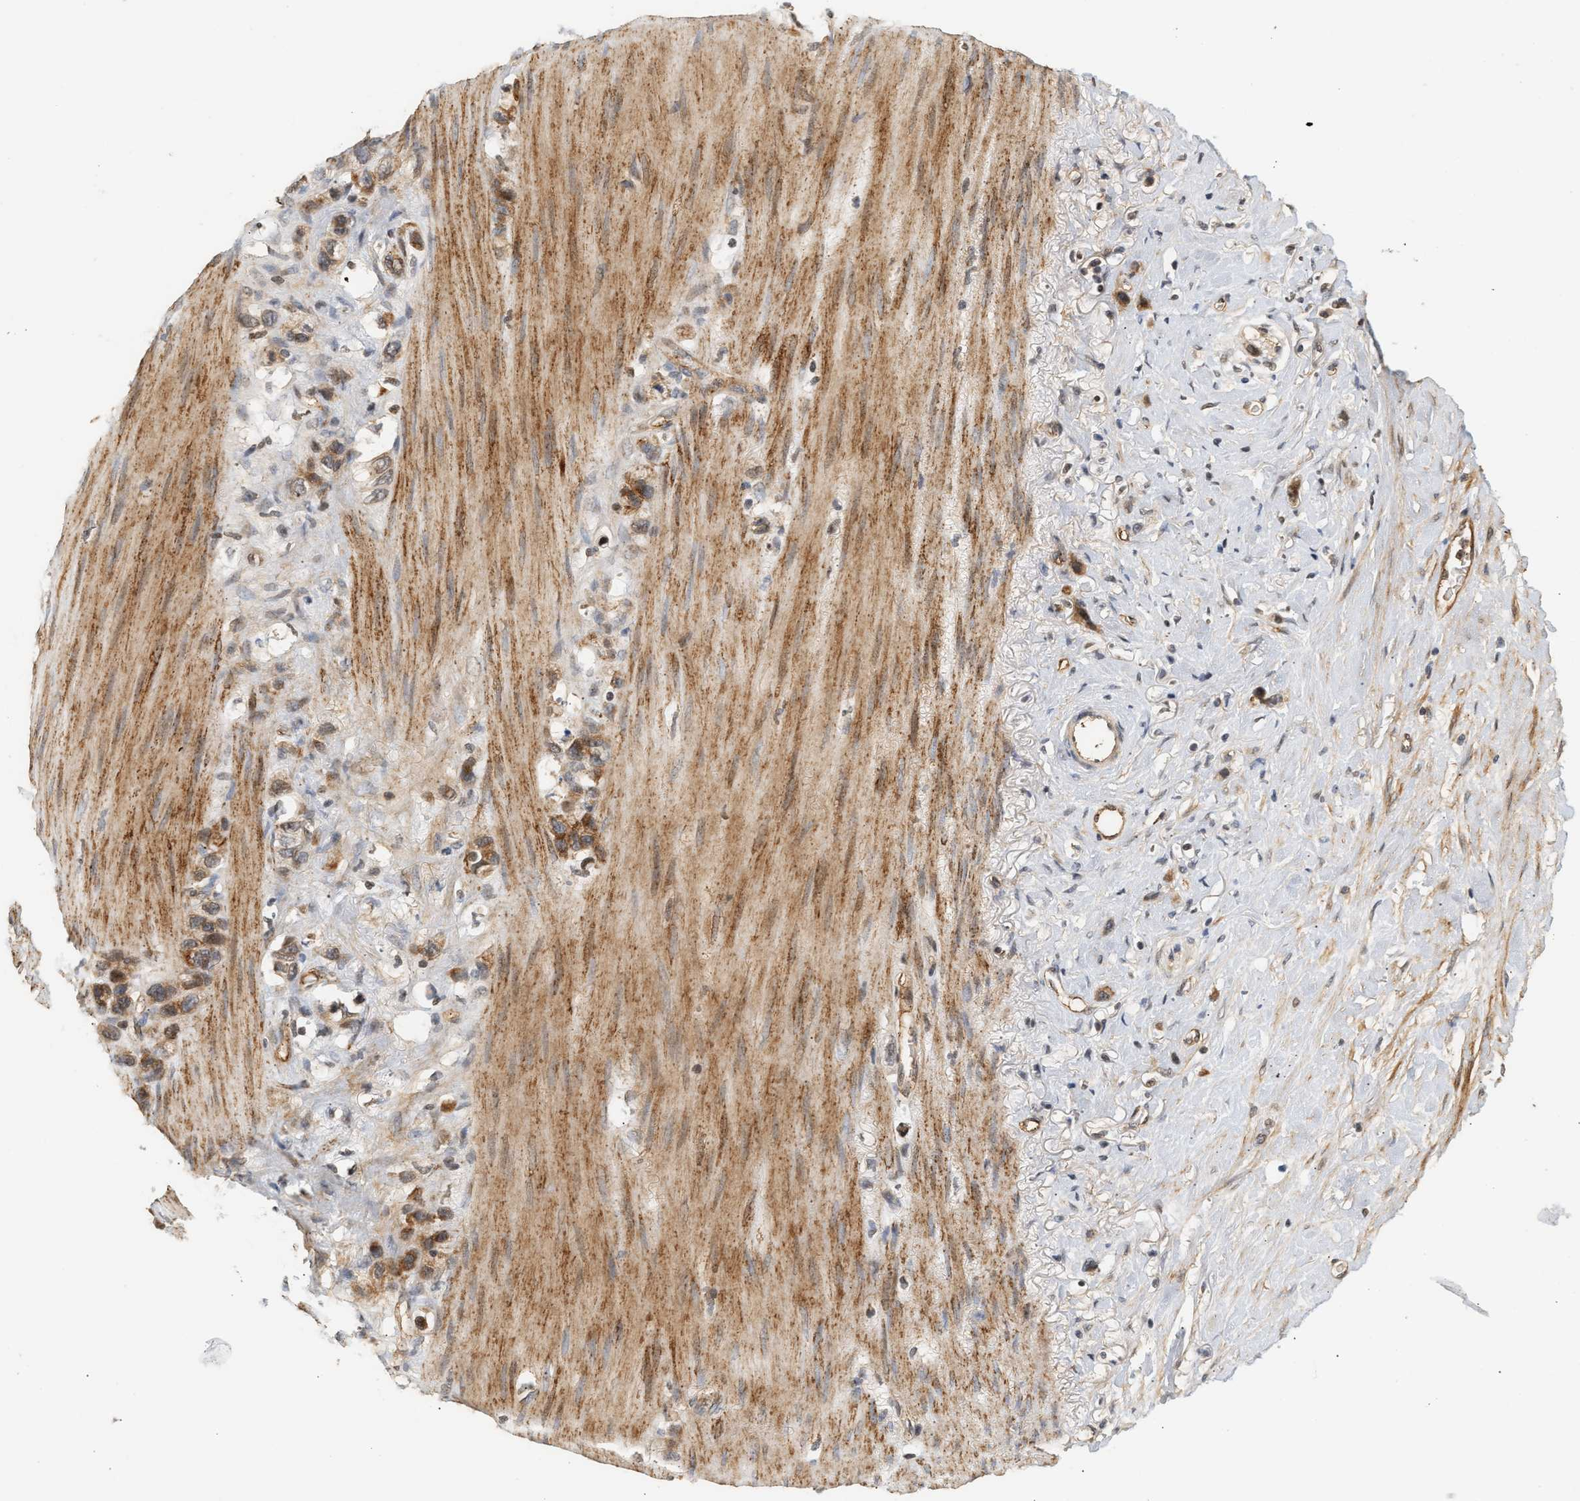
{"staining": {"intensity": "moderate", "quantity": ">75%", "location": "cytoplasmic/membranous"}, "tissue": "stomach cancer", "cell_type": "Tumor cells", "image_type": "cancer", "snomed": [{"axis": "morphology", "description": "Normal tissue, NOS"}, {"axis": "morphology", "description": "Adenocarcinoma, NOS"}, {"axis": "morphology", "description": "Adenocarcinoma, High grade"}, {"axis": "topography", "description": "Stomach, upper"}, {"axis": "topography", "description": "Stomach"}], "caption": "Brown immunohistochemical staining in stomach adenocarcinoma displays moderate cytoplasmic/membranous expression in about >75% of tumor cells. (Brightfield microscopy of DAB IHC at high magnification).", "gene": "PLXND1", "patient": {"sex": "female", "age": 65}}